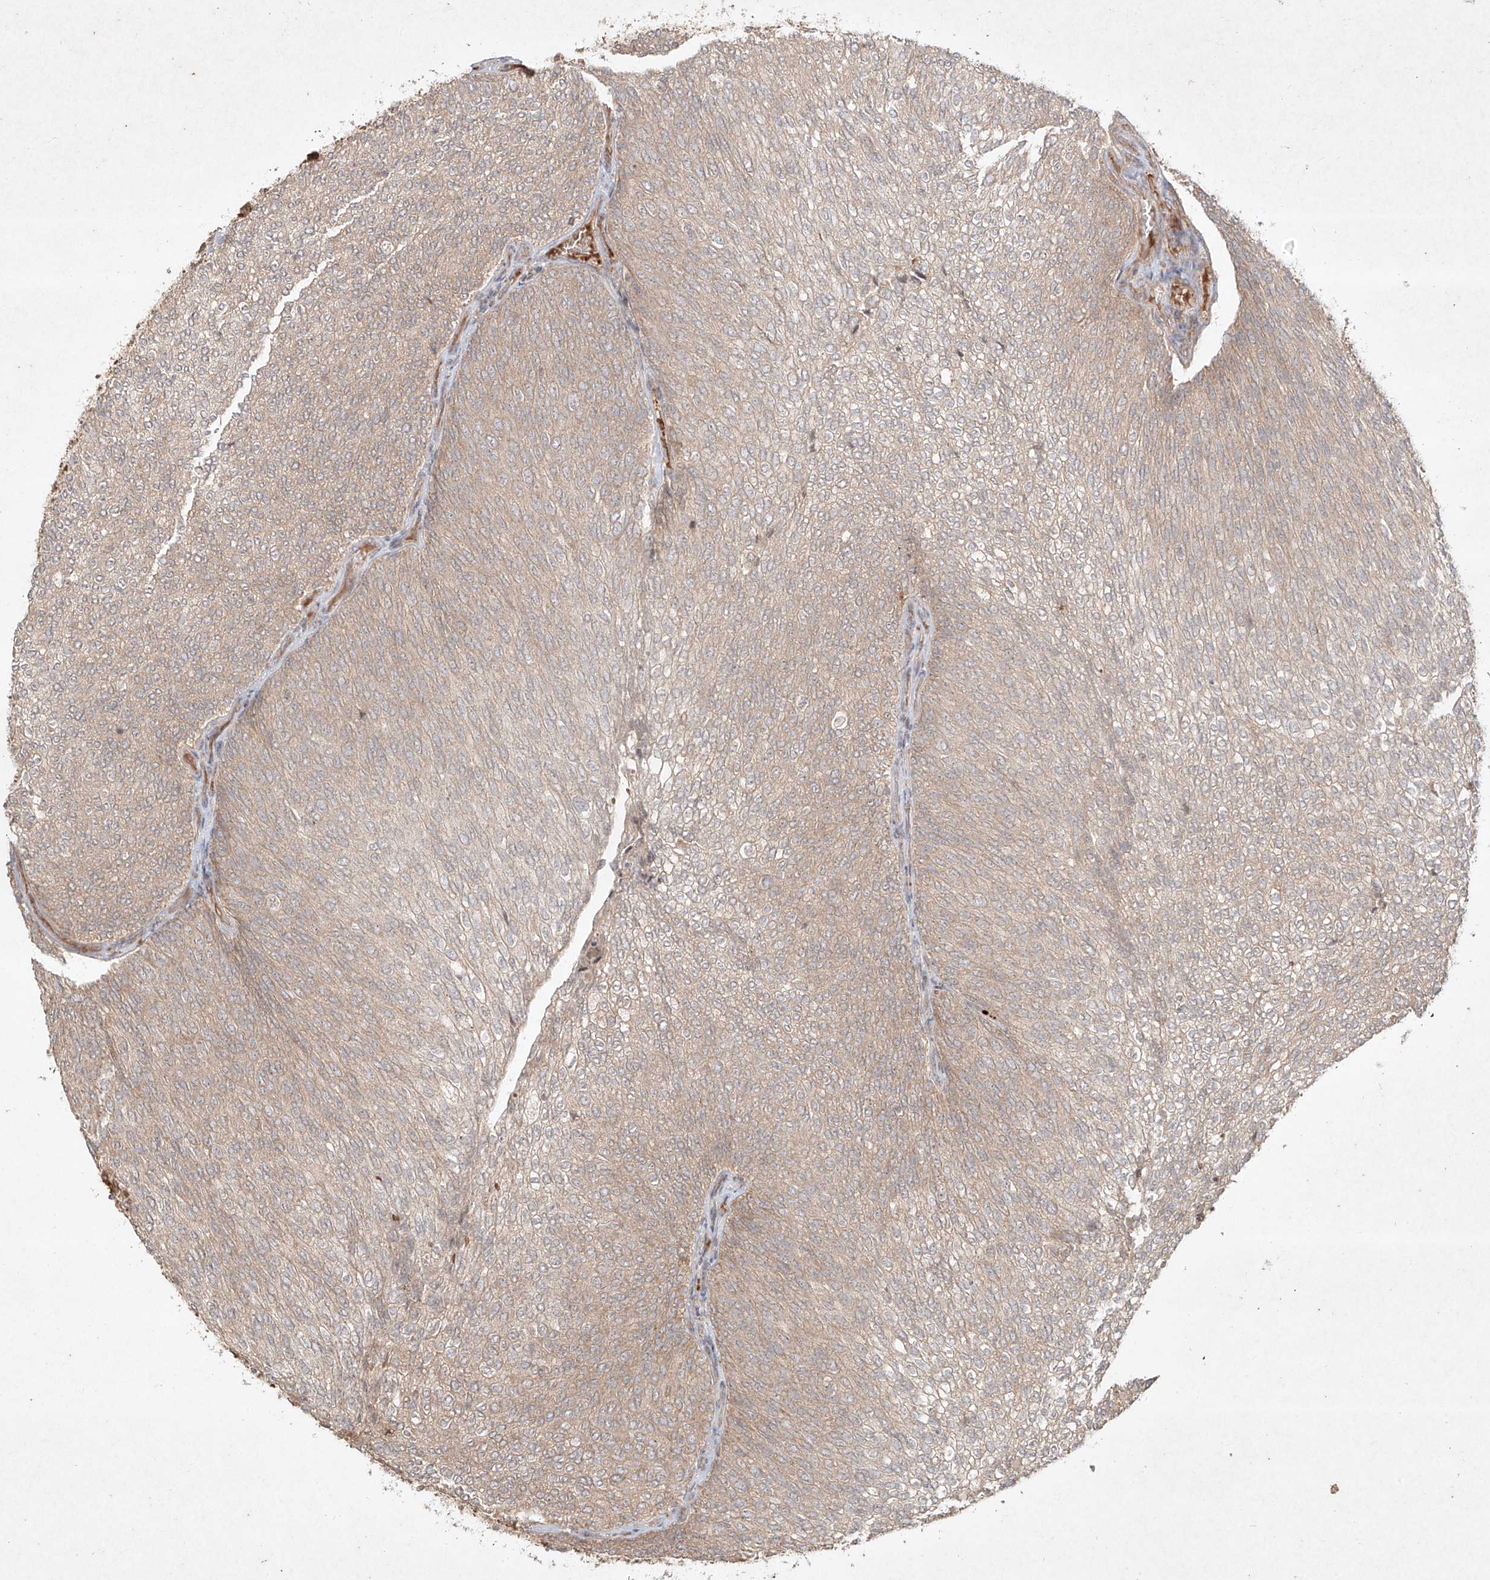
{"staining": {"intensity": "weak", "quantity": "25%-75%", "location": "cytoplasmic/membranous"}, "tissue": "urothelial cancer", "cell_type": "Tumor cells", "image_type": "cancer", "snomed": [{"axis": "morphology", "description": "Urothelial carcinoma, Low grade"}, {"axis": "topography", "description": "Urinary bladder"}], "caption": "Urothelial cancer was stained to show a protein in brown. There is low levels of weak cytoplasmic/membranous expression in about 25%-75% of tumor cells. Nuclei are stained in blue.", "gene": "CYYR1", "patient": {"sex": "female", "age": 79}}